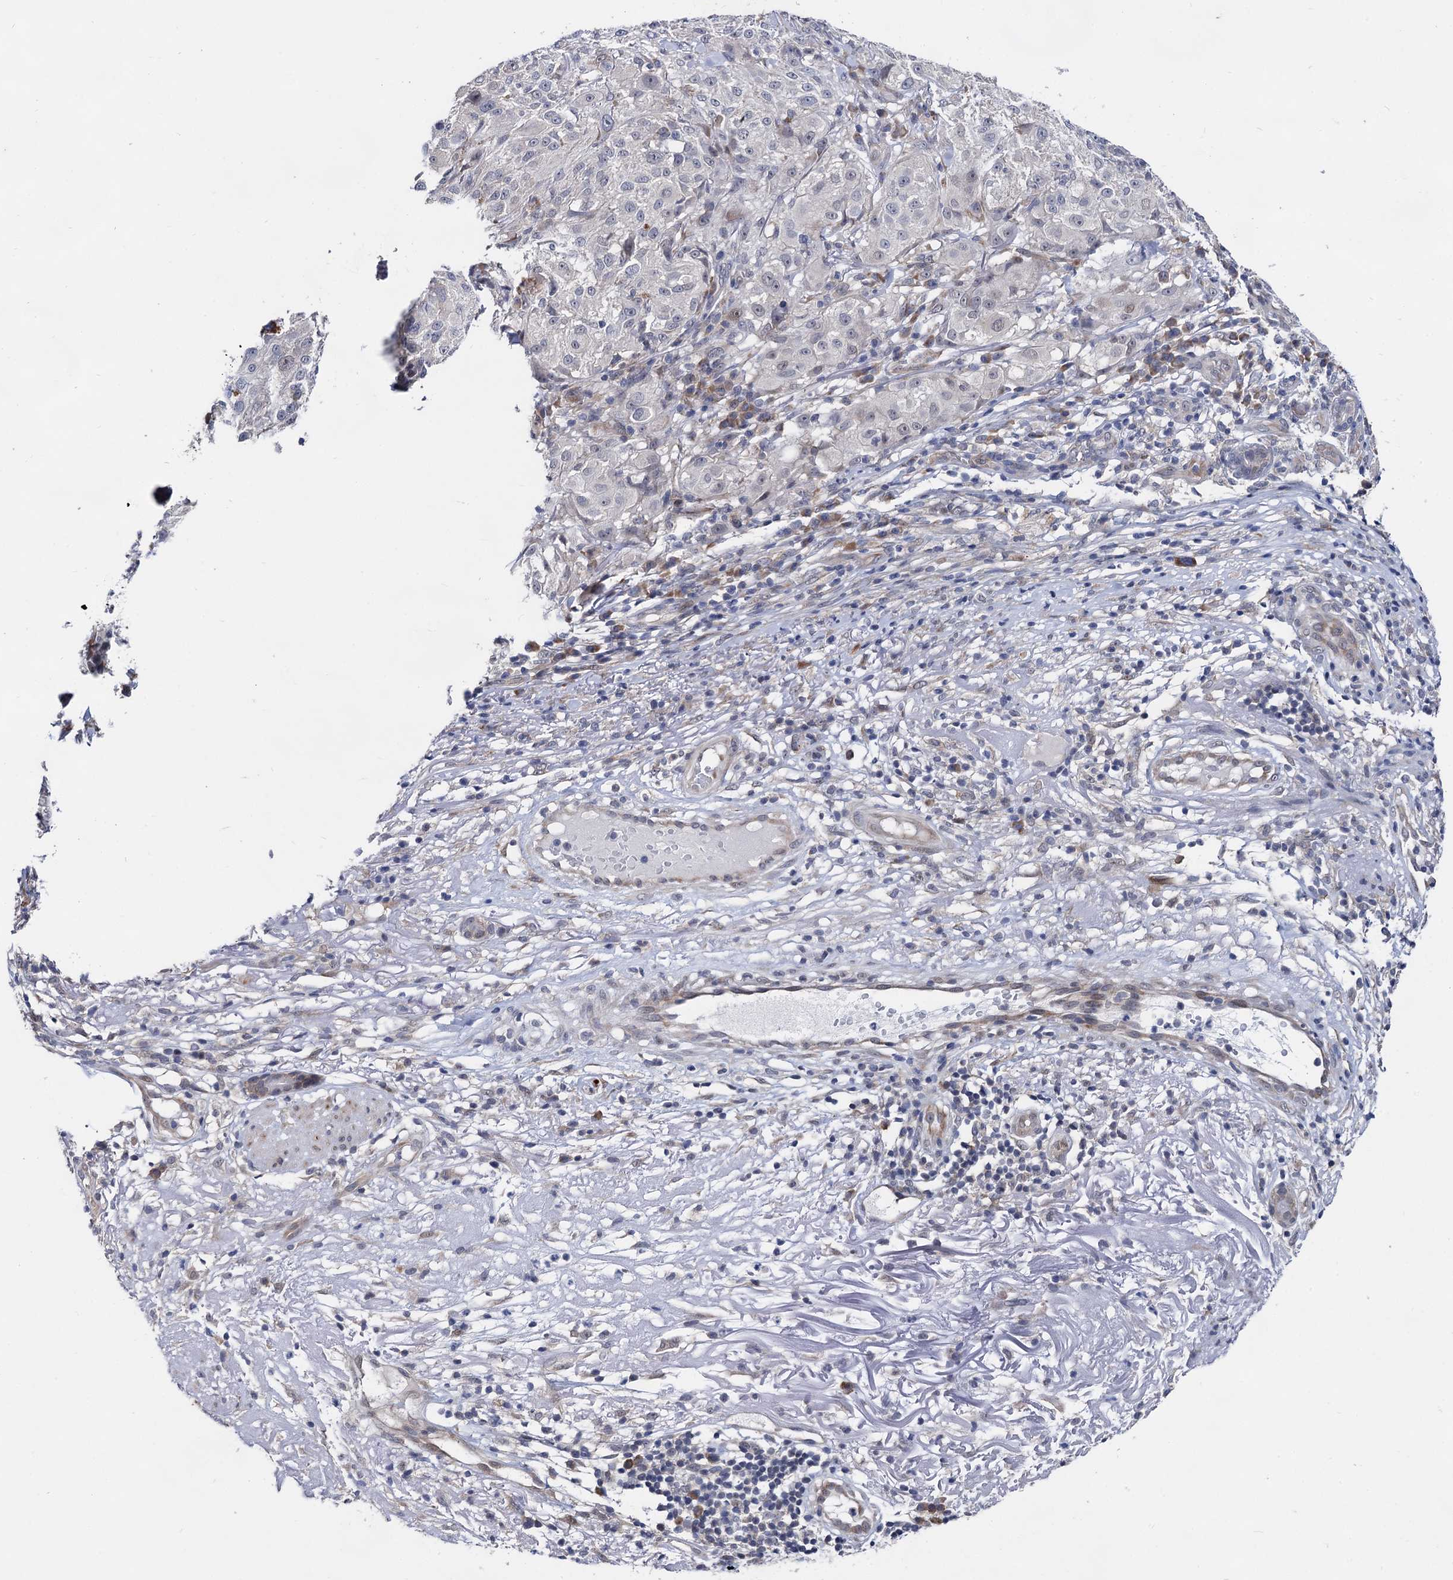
{"staining": {"intensity": "negative", "quantity": "none", "location": "none"}, "tissue": "melanoma", "cell_type": "Tumor cells", "image_type": "cancer", "snomed": [{"axis": "morphology", "description": "Necrosis, NOS"}, {"axis": "morphology", "description": "Malignant melanoma, NOS"}, {"axis": "topography", "description": "Skin"}], "caption": "Photomicrograph shows no significant protein positivity in tumor cells of melanoma. (Stains: DAB IHC with hematoxylin counter stain, Microscopy: brightfield microscopy at high magnification).", "gene": "CAPRIN2", "patient": {"sex": "female", "age": 87}}